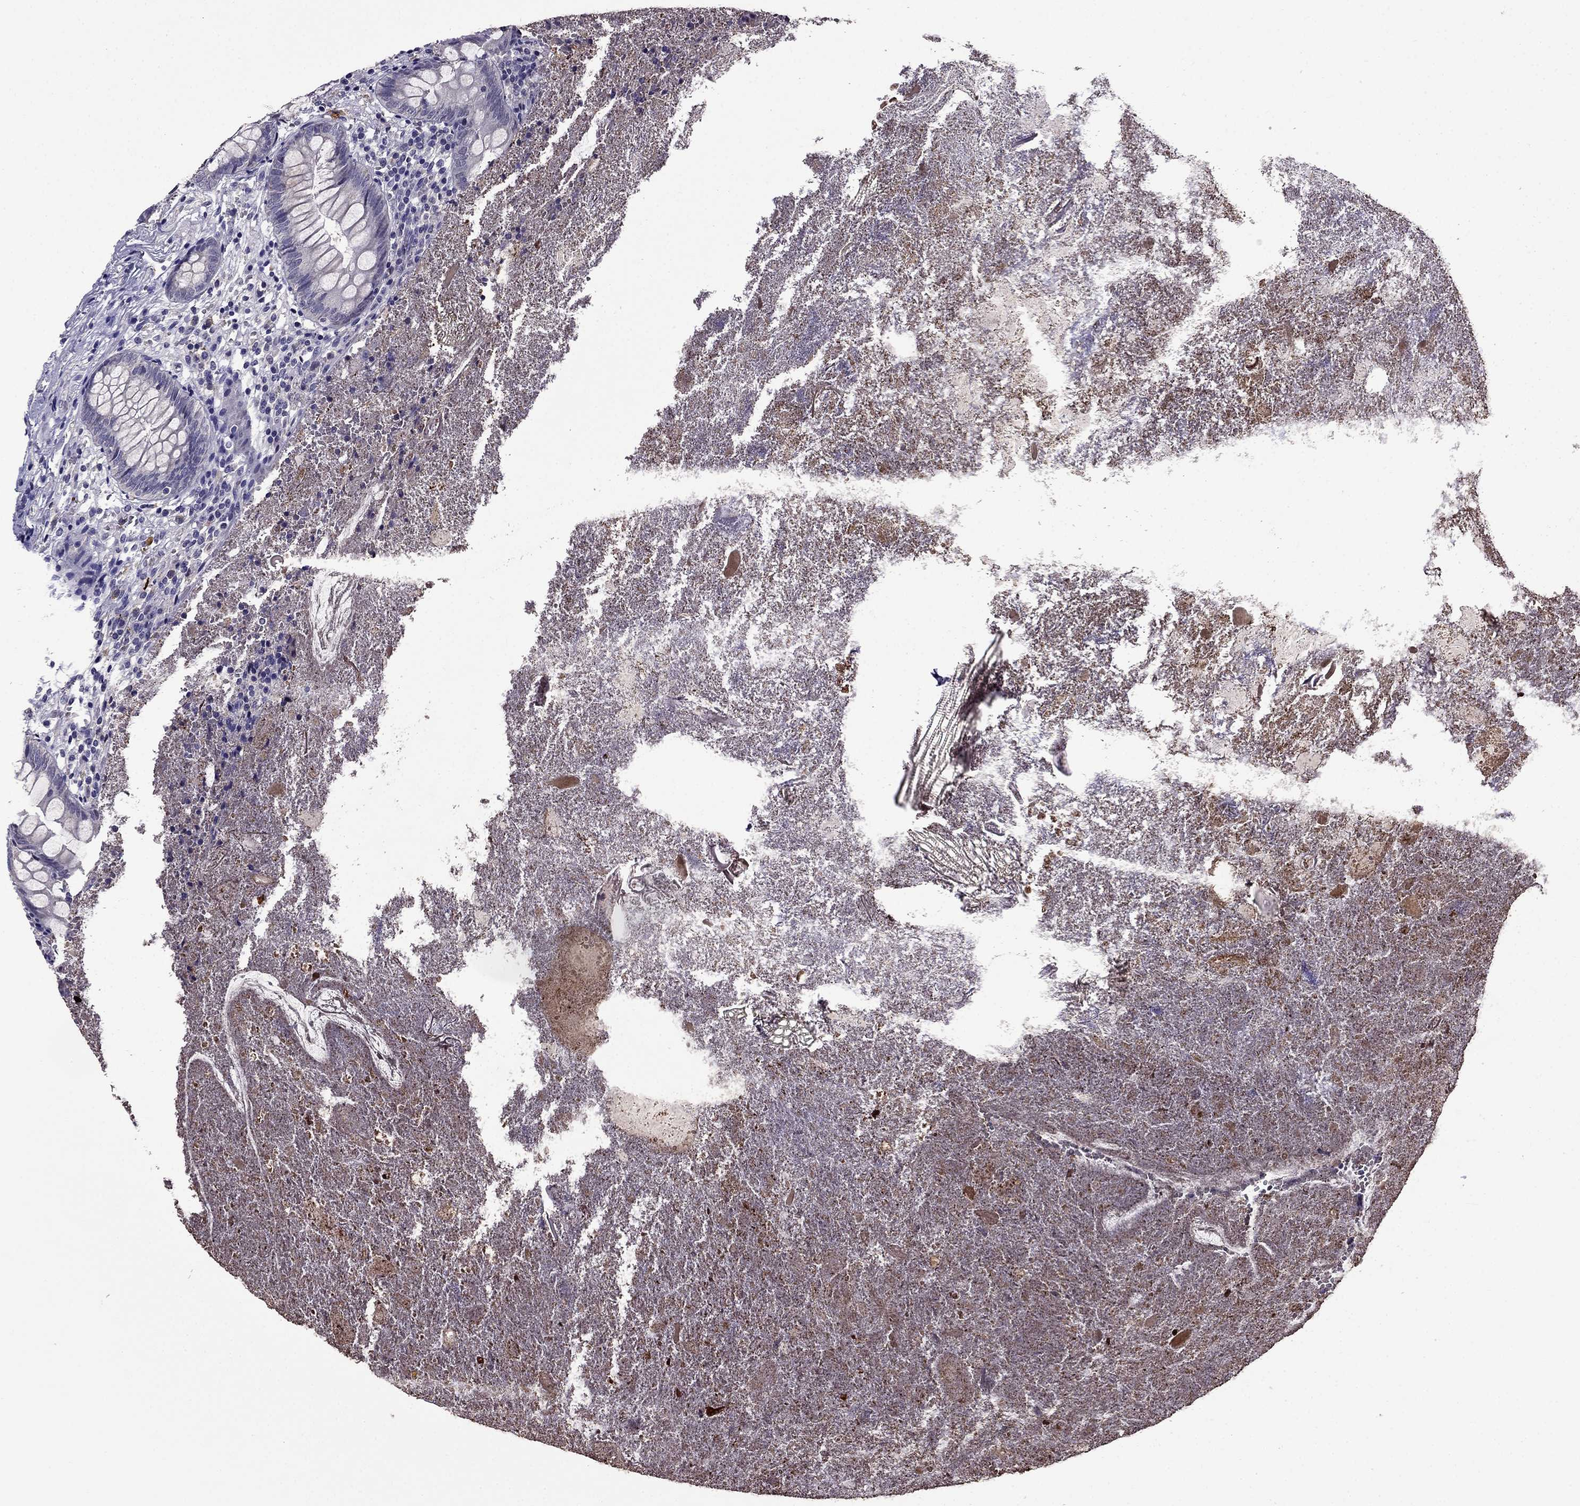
{"staining": {"intensity": "negative", "quantity": "none", "location": "none"}, "tissue": "appendix", "cell_type": "Glandular cells", "image_type": "normal", "snomed": [{"axis": "morphology", "description": "Normal tissue, NOS"}, {"axis": "topography", "description": "Appendix"}], "caption": "Glandular cells show no significant protein positivity in normal appendix. (Stains: DAB immunohistochemistry with hematoxylin counter stain, Microscopy: brightfield microscopy at high magnification).", "gene": "AQP9", "patient": {"sex": "female", "age": 23}}